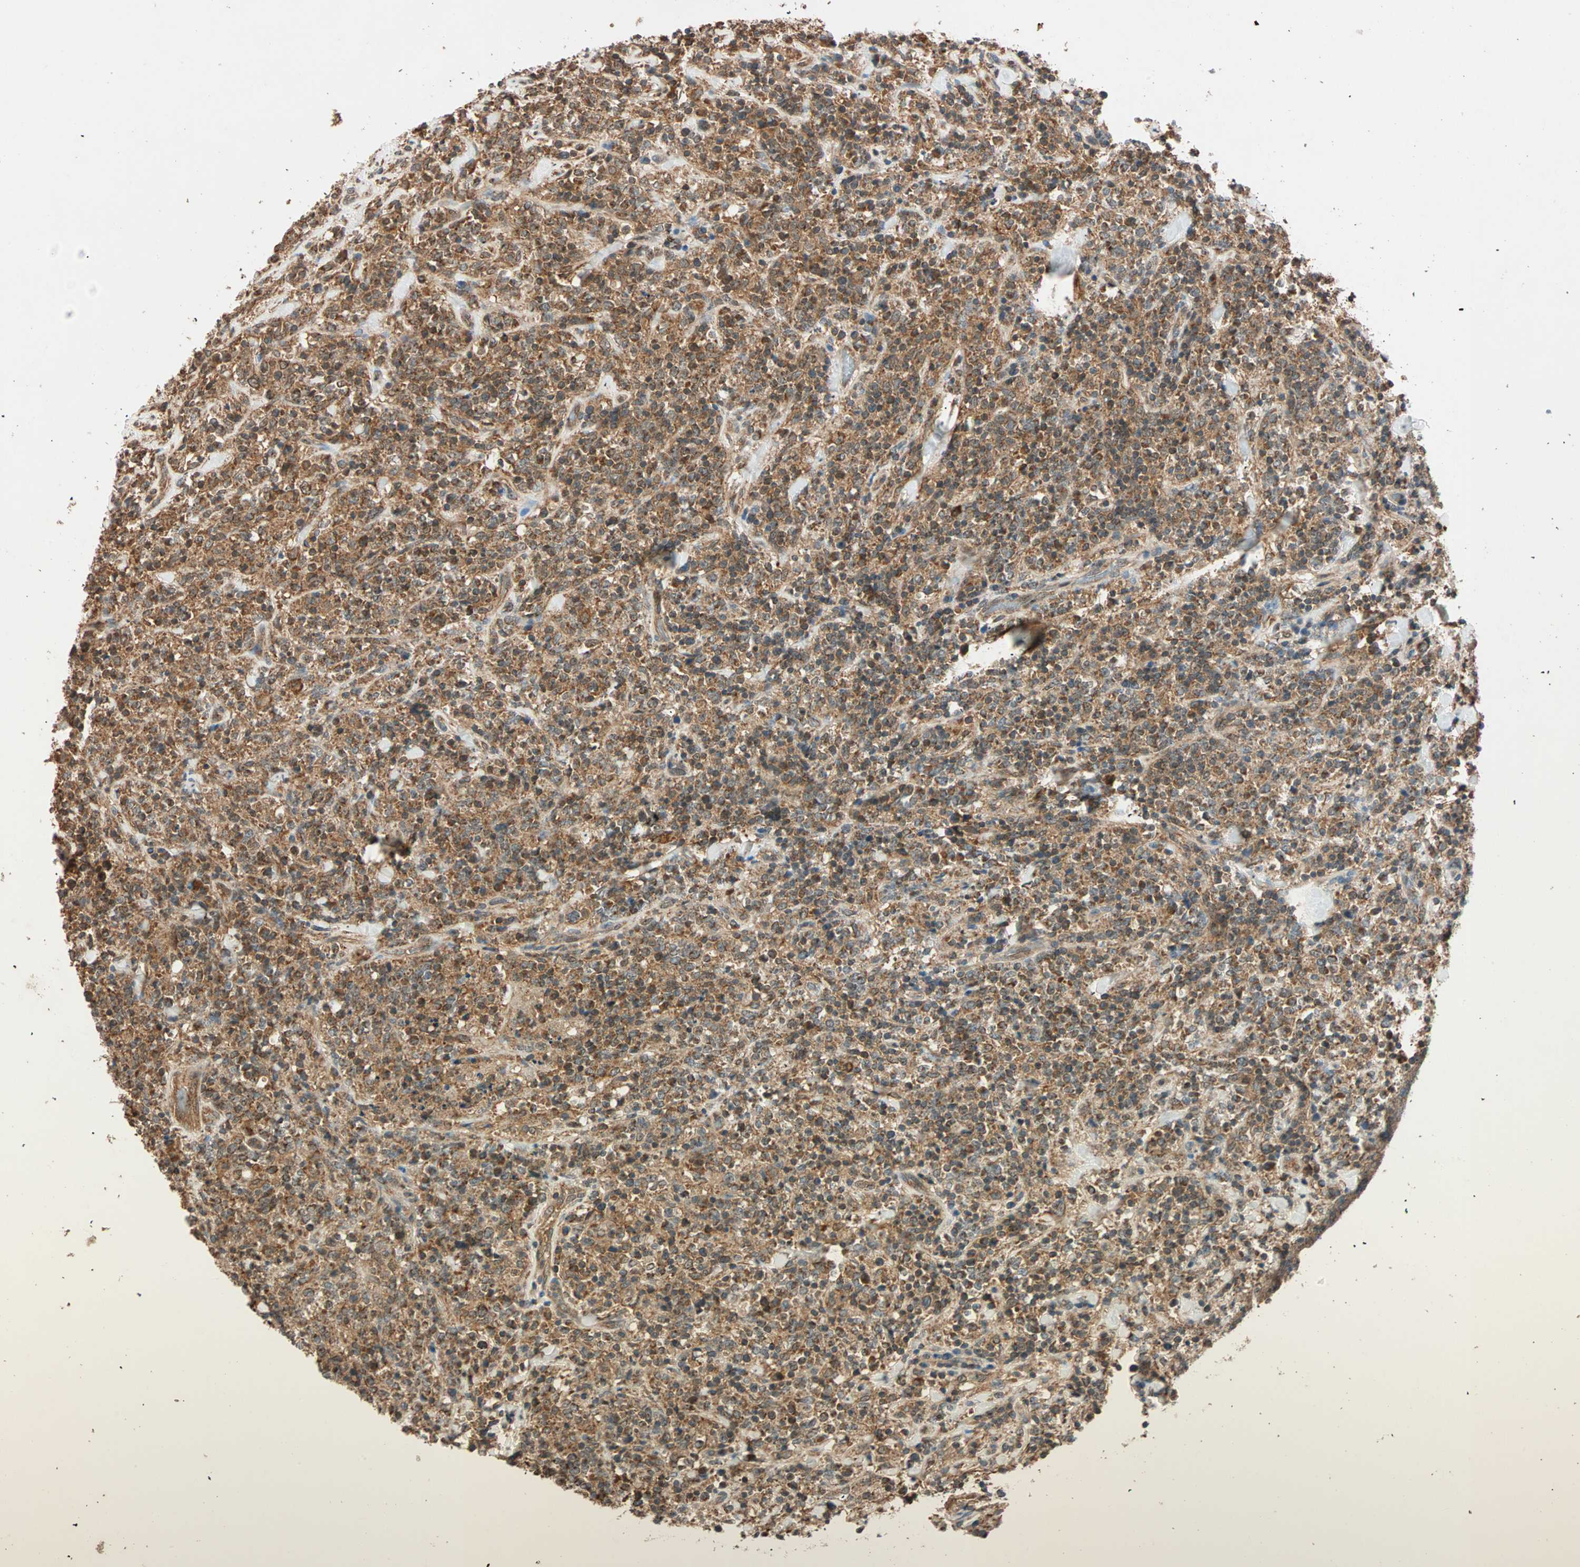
{"staining": {"intensity": "strong", "quantity": ">75%", "location": "cytoplasmic/membranous"}, "tissue": "lymphoma", "cell_type": "Tumor cells", "image_type": "cancer", "snomed": [{"axis": "morphology", "description": "Malignant lymphoma, non-Hodgkin's type, High grade"}, {"axis": "topography", "description": "Soft tissue"}], "caption": "Strong cytoplasmic/membranous protein positivity is seen in approximately >75% of tumor cells in high-grade malignant lymphoma, non-Hodgkin's type.", "gene": "MAPK1", "patient": {"sex": "male", "age": 18}}